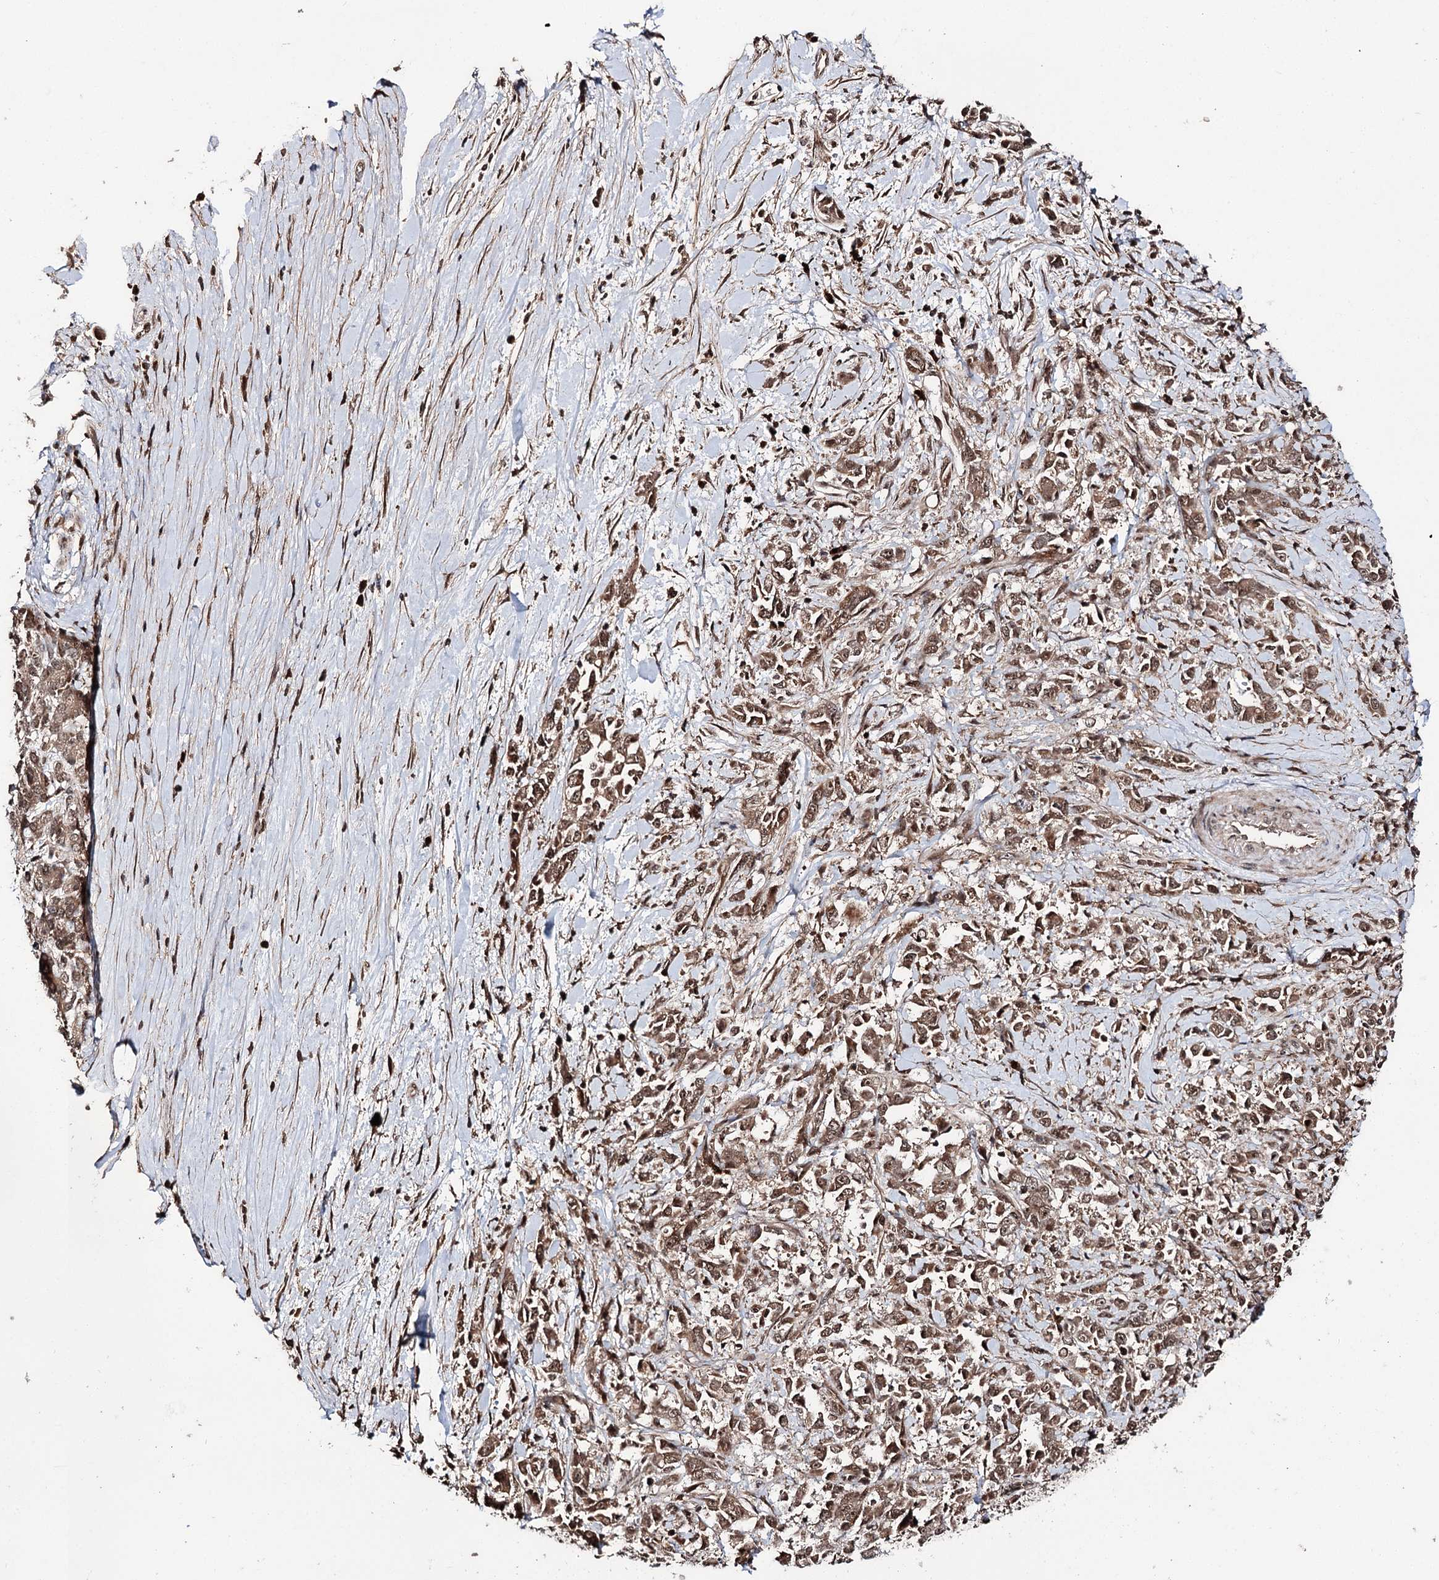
{"staining": {"intensity": "moderate", "quantity": ">75%", "location": "cytoplasmic/membranous,nuclear"}, "tissue": "pancreatic cancer", "cell_type": "Tumor cells", "image_type": "cancer", "snomed": [{"axis": "morphology", "description": "Normal tissue, NOS"}, {"axis": "morphology", "description": "Adenocarcinoma, NOS"}, {"axis": "topography", "description": "Pancreas"}], "caption": "A photomicrograph of pancreatic adenocarcinoma stained for a protein reveals moderate cytoplasmic/membranous and nuclear brown staining in tumor cells.", "gene": "FAM53B", "patient": {"sex": "female", "age": 64}}